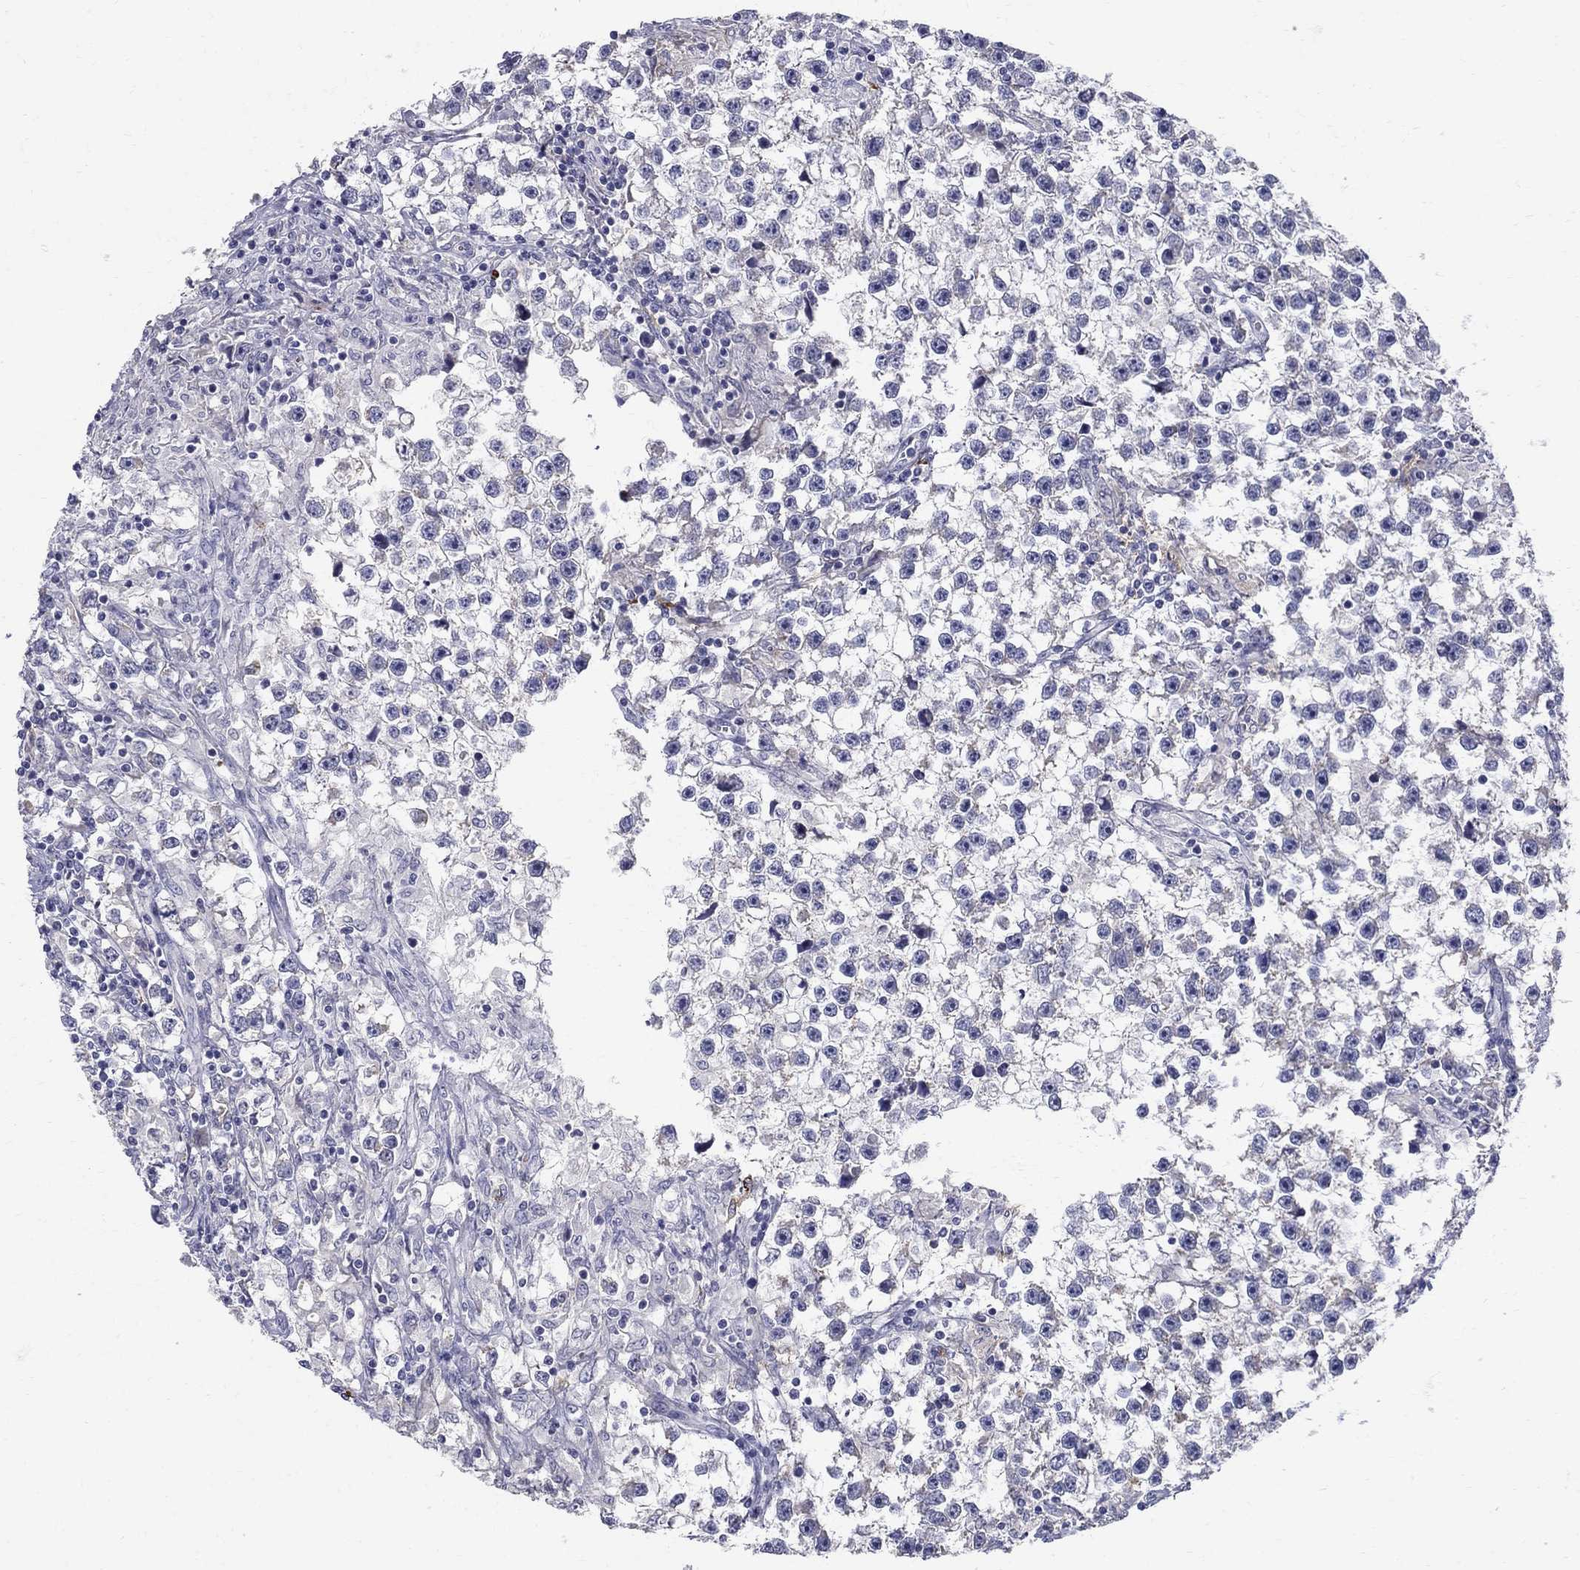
{"staining": {"intensity": "negative", "quantity": "none", "location": "none"}, "tissue": "testis cancer", "cell_type": "Tumor cells", "image_type": "cancer", "snomed": [{"axis": "morphology", "description": "Seminoma, NOS"}, {"axis": "topography", "description": "Testis"}], "caption": "Testis cancer stained for a protein using immunohistochemistry (IHC) displays no staining tumor cells.", "gene": "TP53TG5", "patient": {"sex": "male", "age": 59}}